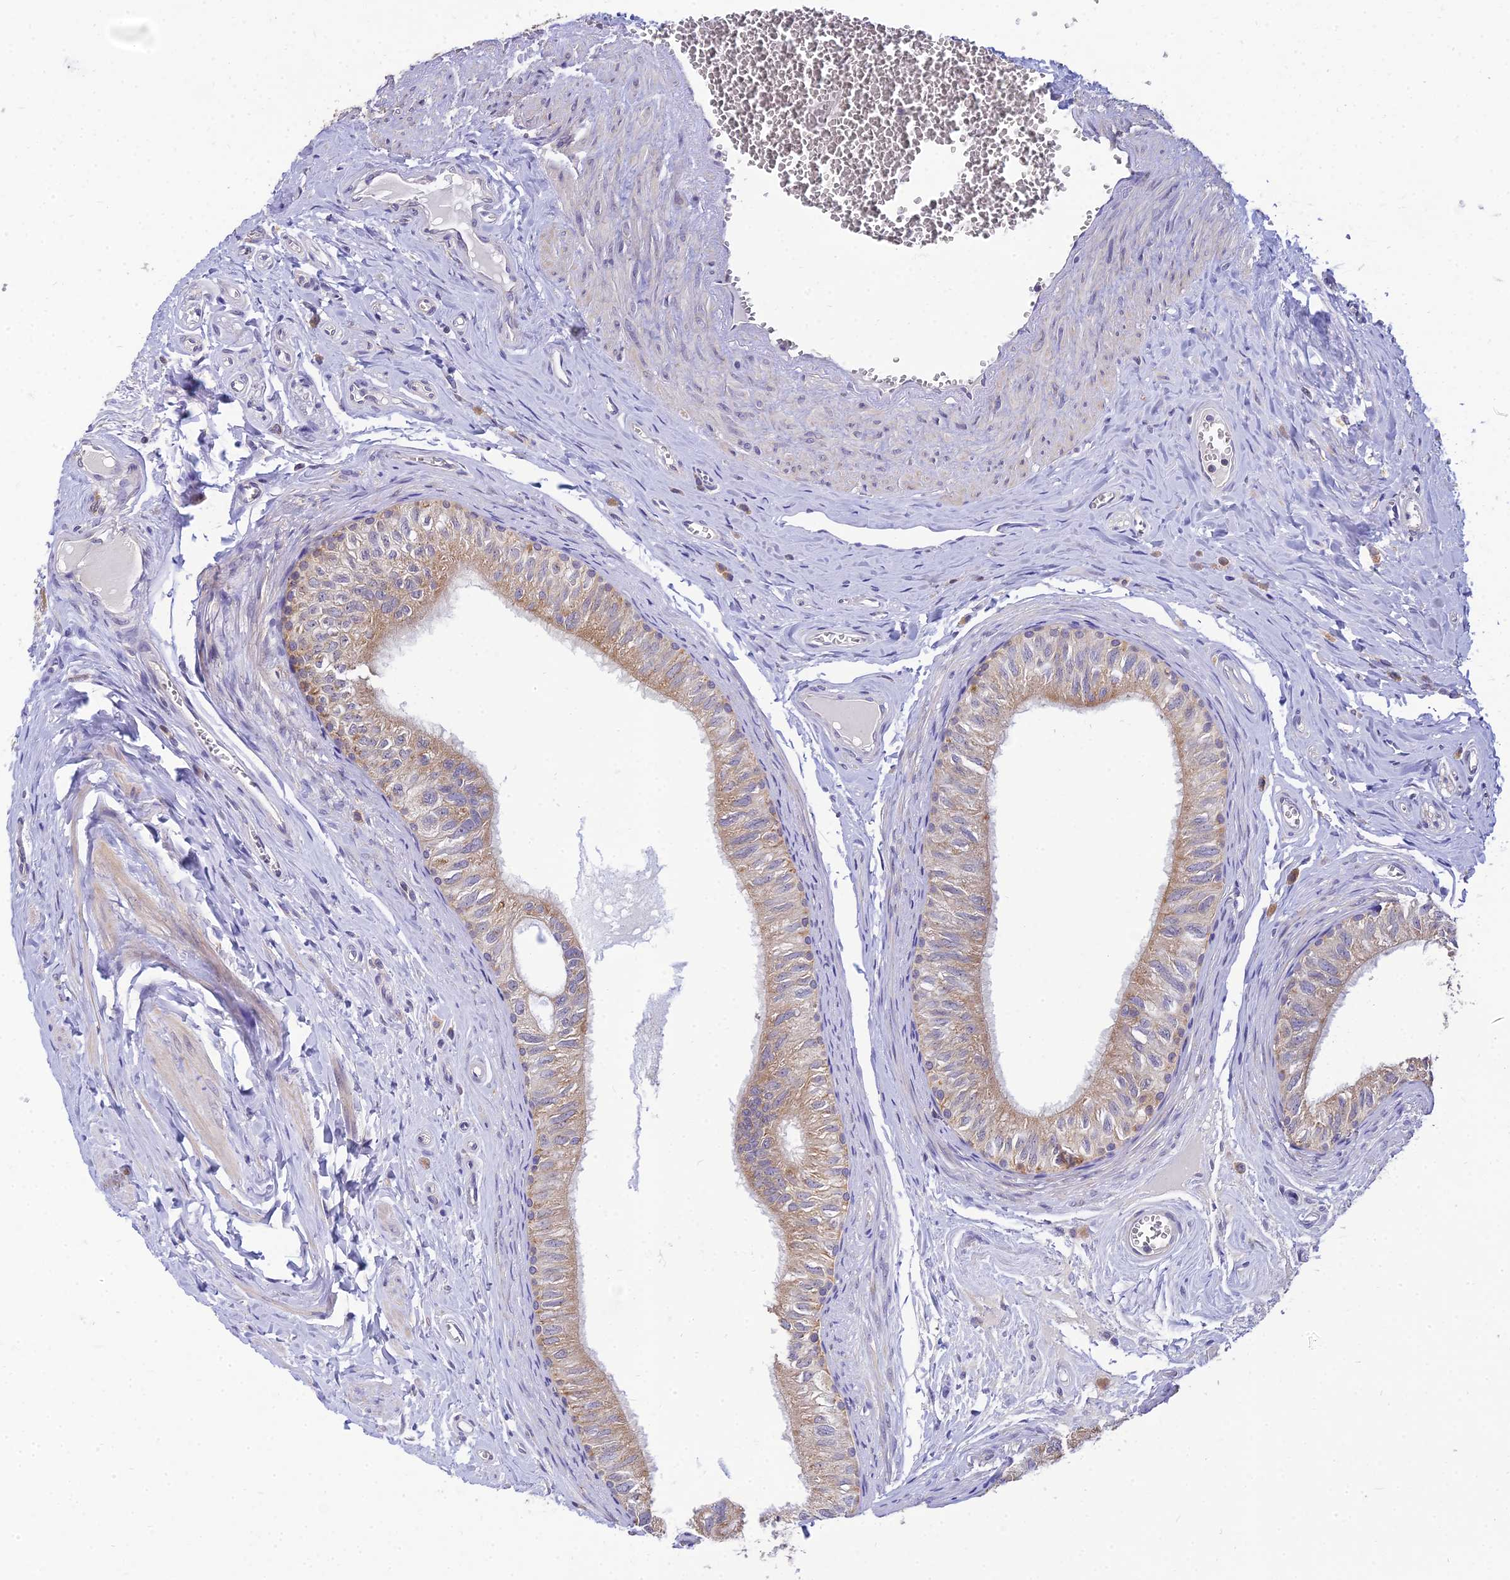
{"staining": {"intensity": "moderate", "quantity": ">75%", "location": "cytoplasmic/membranous"}, "tissue": "epididymis", "cell_type": "Glandular cells", "image_type": "normal", "snomed": [{"axis": "morphology", "description": "Normal tissue, NOS"}, {"axis": "topography", "description": "Epididymis"}], "caption": "Immunohistochemical staining of unremarkable epididymis exhibits >75% levels of moderate cytoplasmic/membranous protein positivity in approximately >75% of glandular cells. (brown staining indicates protein expression, while blue staining denotes nuclei).", "gene": "ARL8A", "patient": {"sex": "male", "age": 42}}